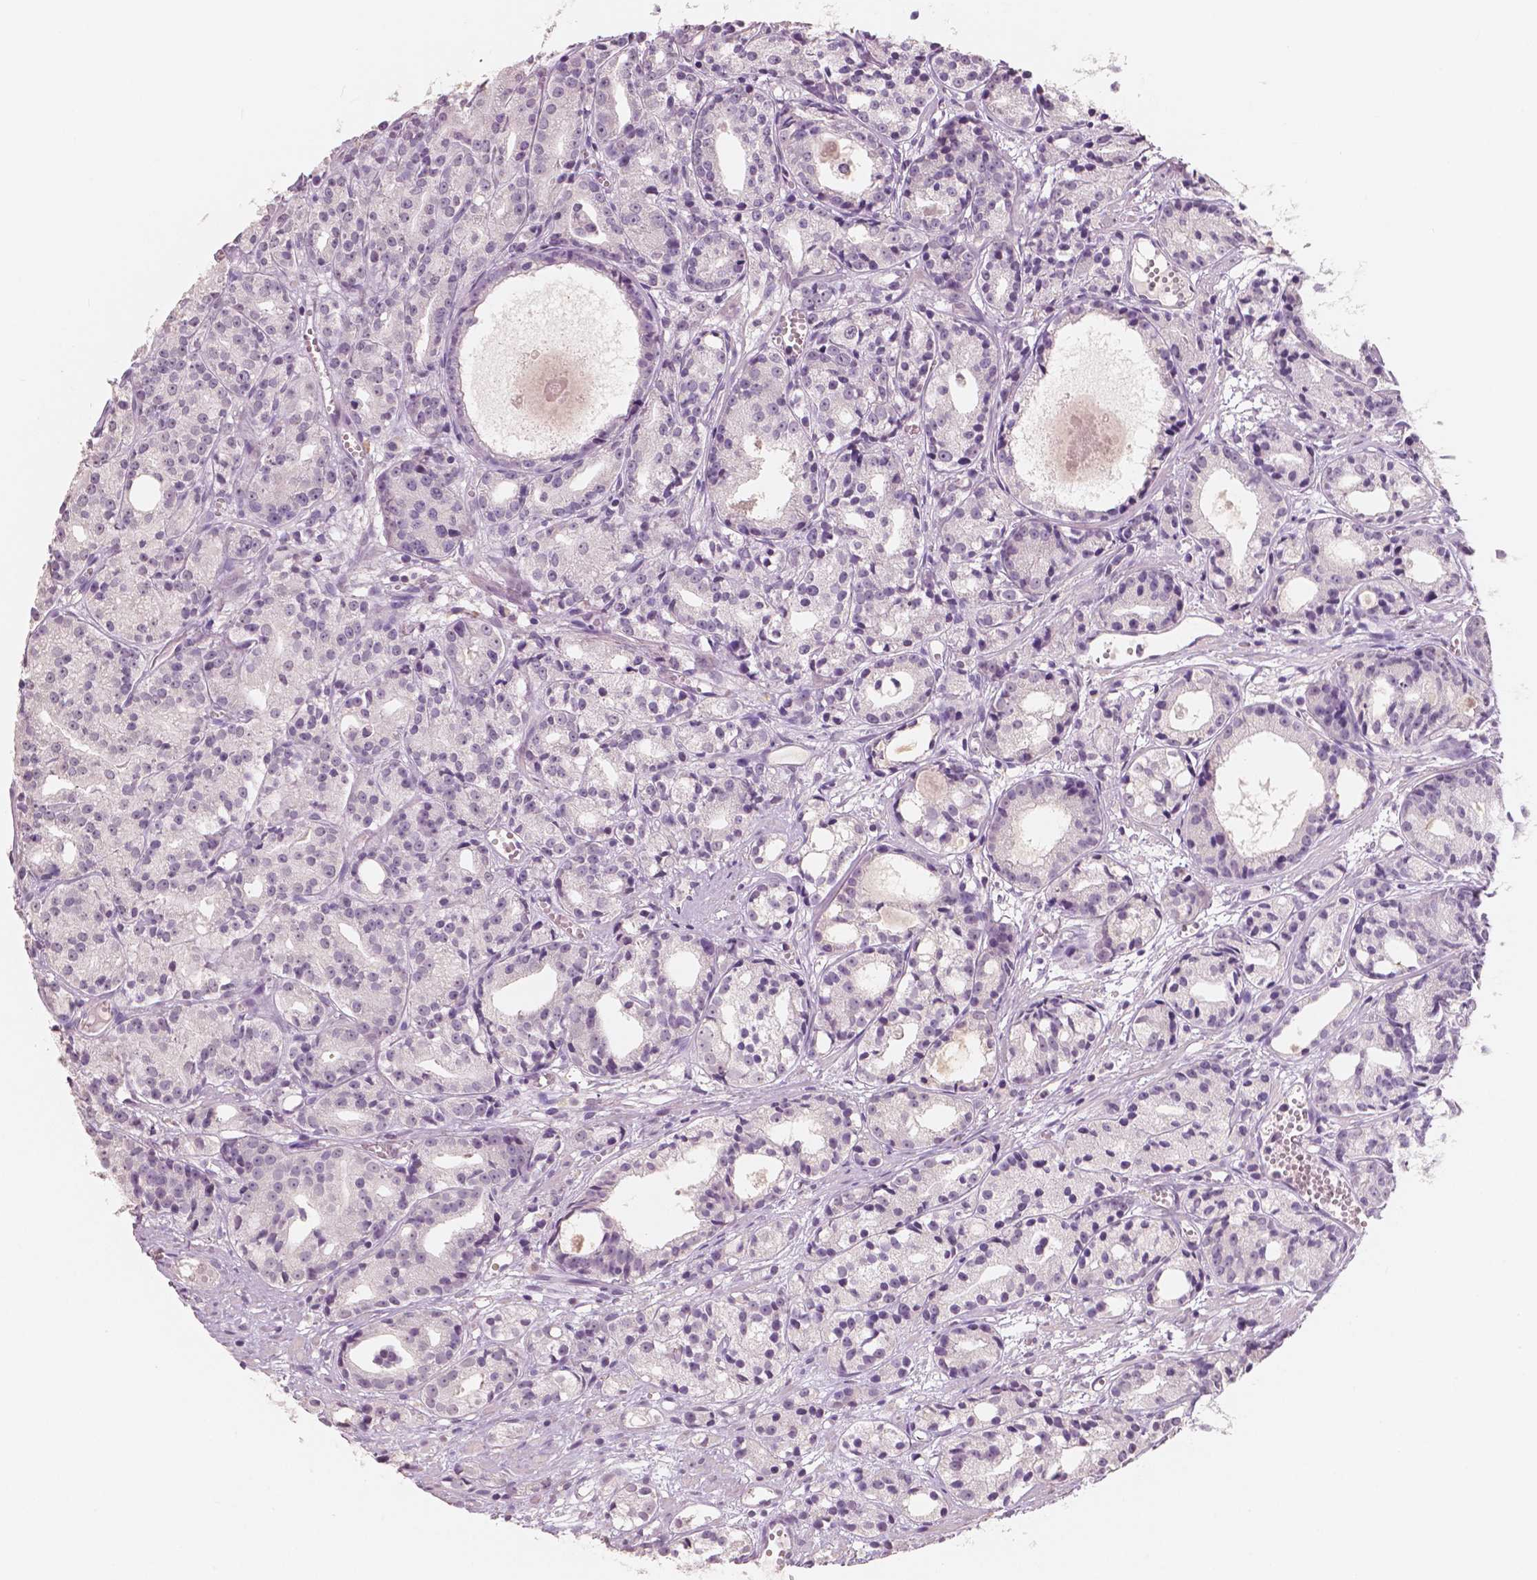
{"staining": {"intensity": "negative", "quantity": "none", "location": "none"}, "tissue": "prostate cancer", "cell_type": "Tumor cells", "image_type": "cancer", "snomed": [{"axis": "morphology", "description": "Adenocarcinoma, Medium grade"}, {"axis": "topography", "description": "Prostate"}], "caption": "DAB (3,3'-diaminobenzidine) immunohistochemical staining of adenocarcinoma (medium-grade) (prostate) reveals no significant staining in tumor cells.", "gene": "NECAB1", "patient": {"sex": "male", "age": 74}}